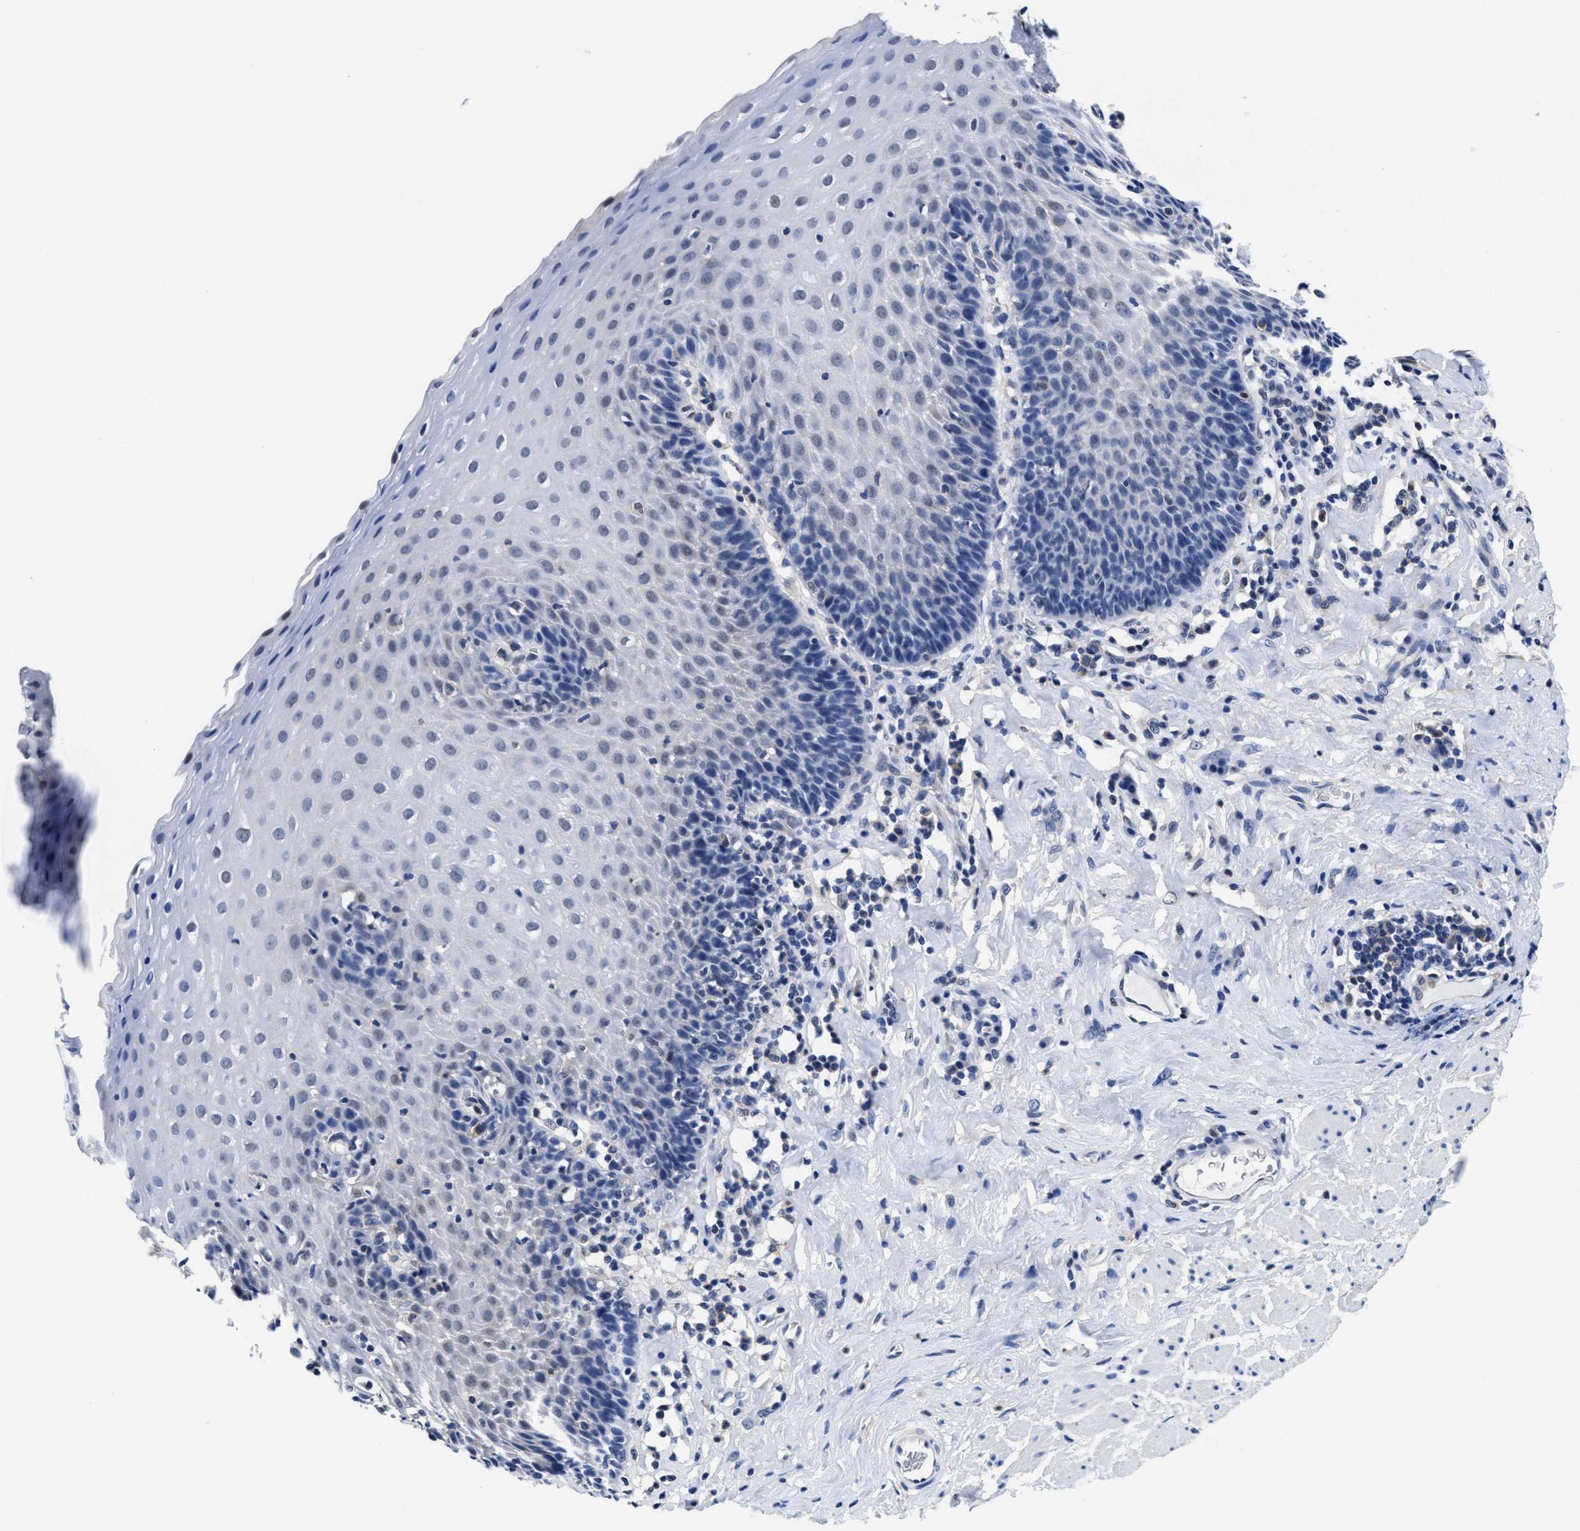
{"staining": {"intensity": "negative", "quantity": "none", "location": "none"}, "tissue": "esophagus", "cell_type": "Squamous epithelial cells", "image_type": "normal", "snomed": [{"axis": "morphology", "description": "Normal tissue, NOS"}, {"axis": "topography", "description": "Esophagus"}], "caption": "Immunohistochemistry micrograph of normal esophagus stained for a protein (brown), which reveals no positivity in squamous epithelial cells.", "gene": "ACLY", "patient": {"sex": "female", "age": 61}}